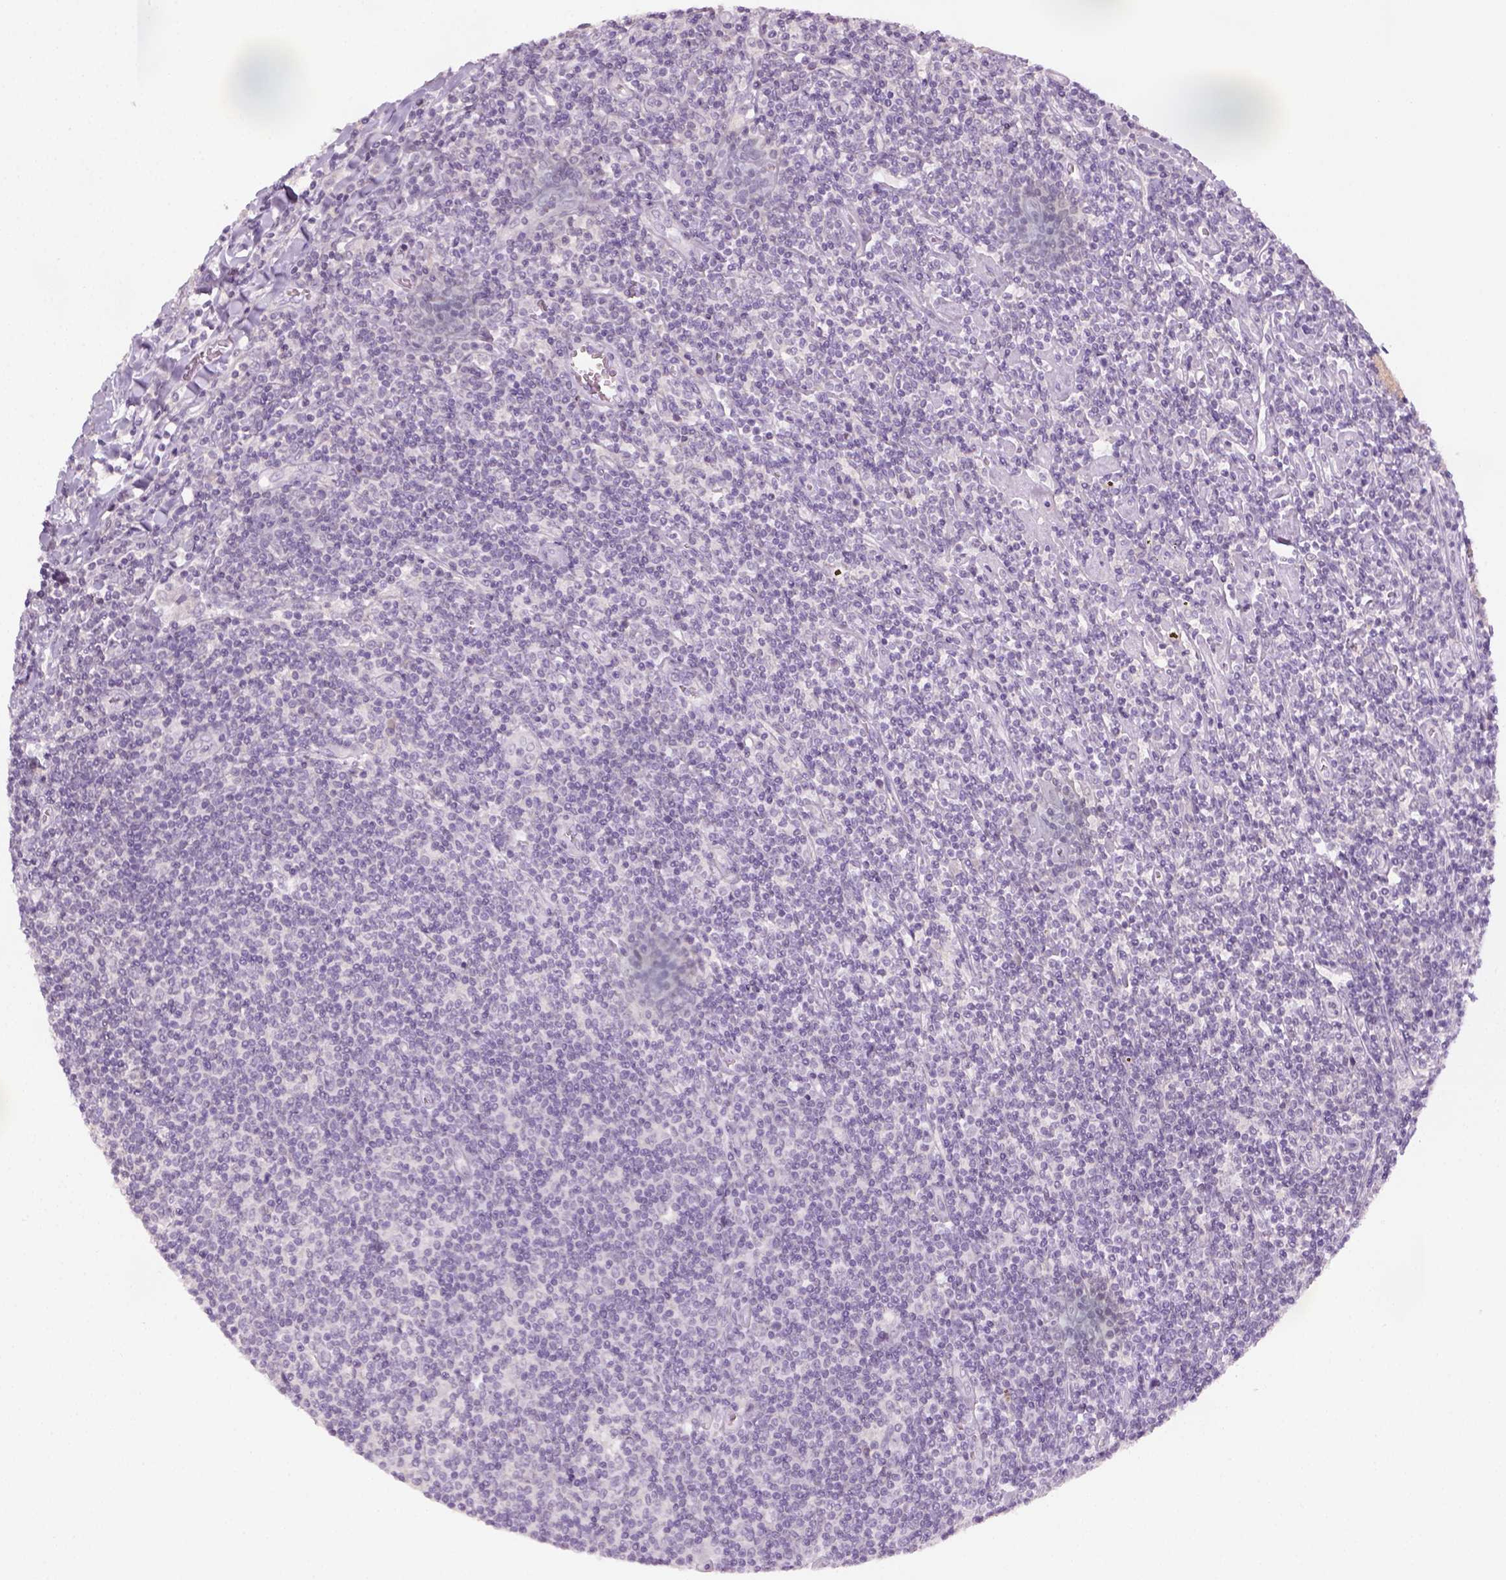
{"staining": {"intensity": "negative", "quantity": "none", "location": "none"}, "tissue": "lymphoma", "cell_type": "Tumor cells", "image_type": "cancer", "snomed": [{"axis": "morphology", "description": "Hodgkin's disease, NOS"}, {"axis": "topography", "description": "Lymph node"}], "caption": "Photomicrograph shows no protein positivity in tumor cells of lymphoma tissue.", "gene": "GFI1B", "patient": {"sex": "male", "age": 40}}